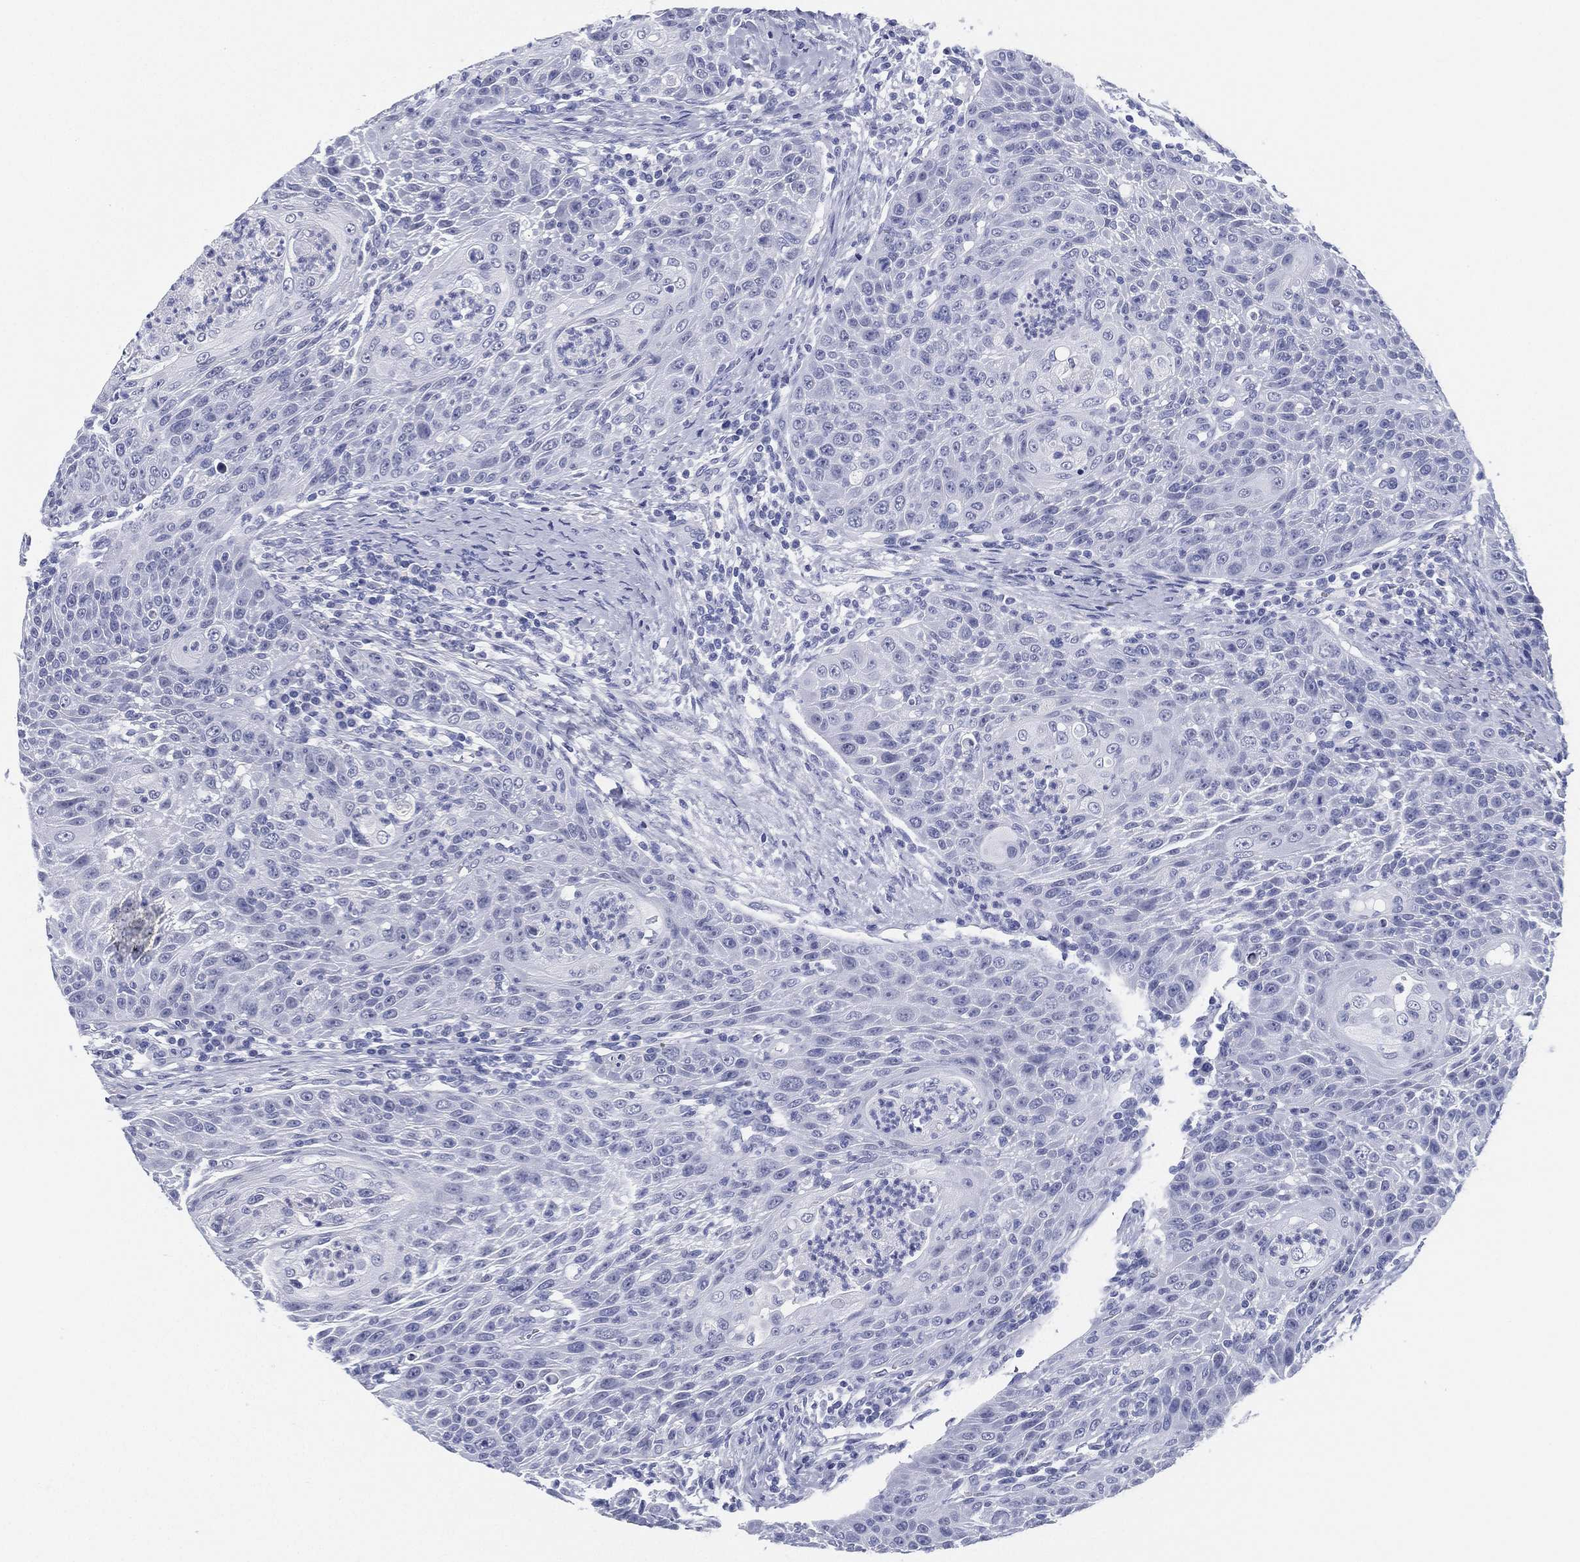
{"staining": {"intensity": "negative", "quantity": "none", "location": "none"}, "tissue": "head and neck cancer", "cell_type": "Tumor cells", "image_type": "cancer", "snomed": [{"axis": "morphology", "description": "Squamous cell carcinoma, NOS"}, {"axis": "topography", "description": "Head-Neck"}], "caption": "Immunohistochemical staining of head and neck squamous cell carcinoma demonstrates no significant staining in tumor cells.", "gene": "ATP1B2", "patient": {"sex": "male", "age": 69}}